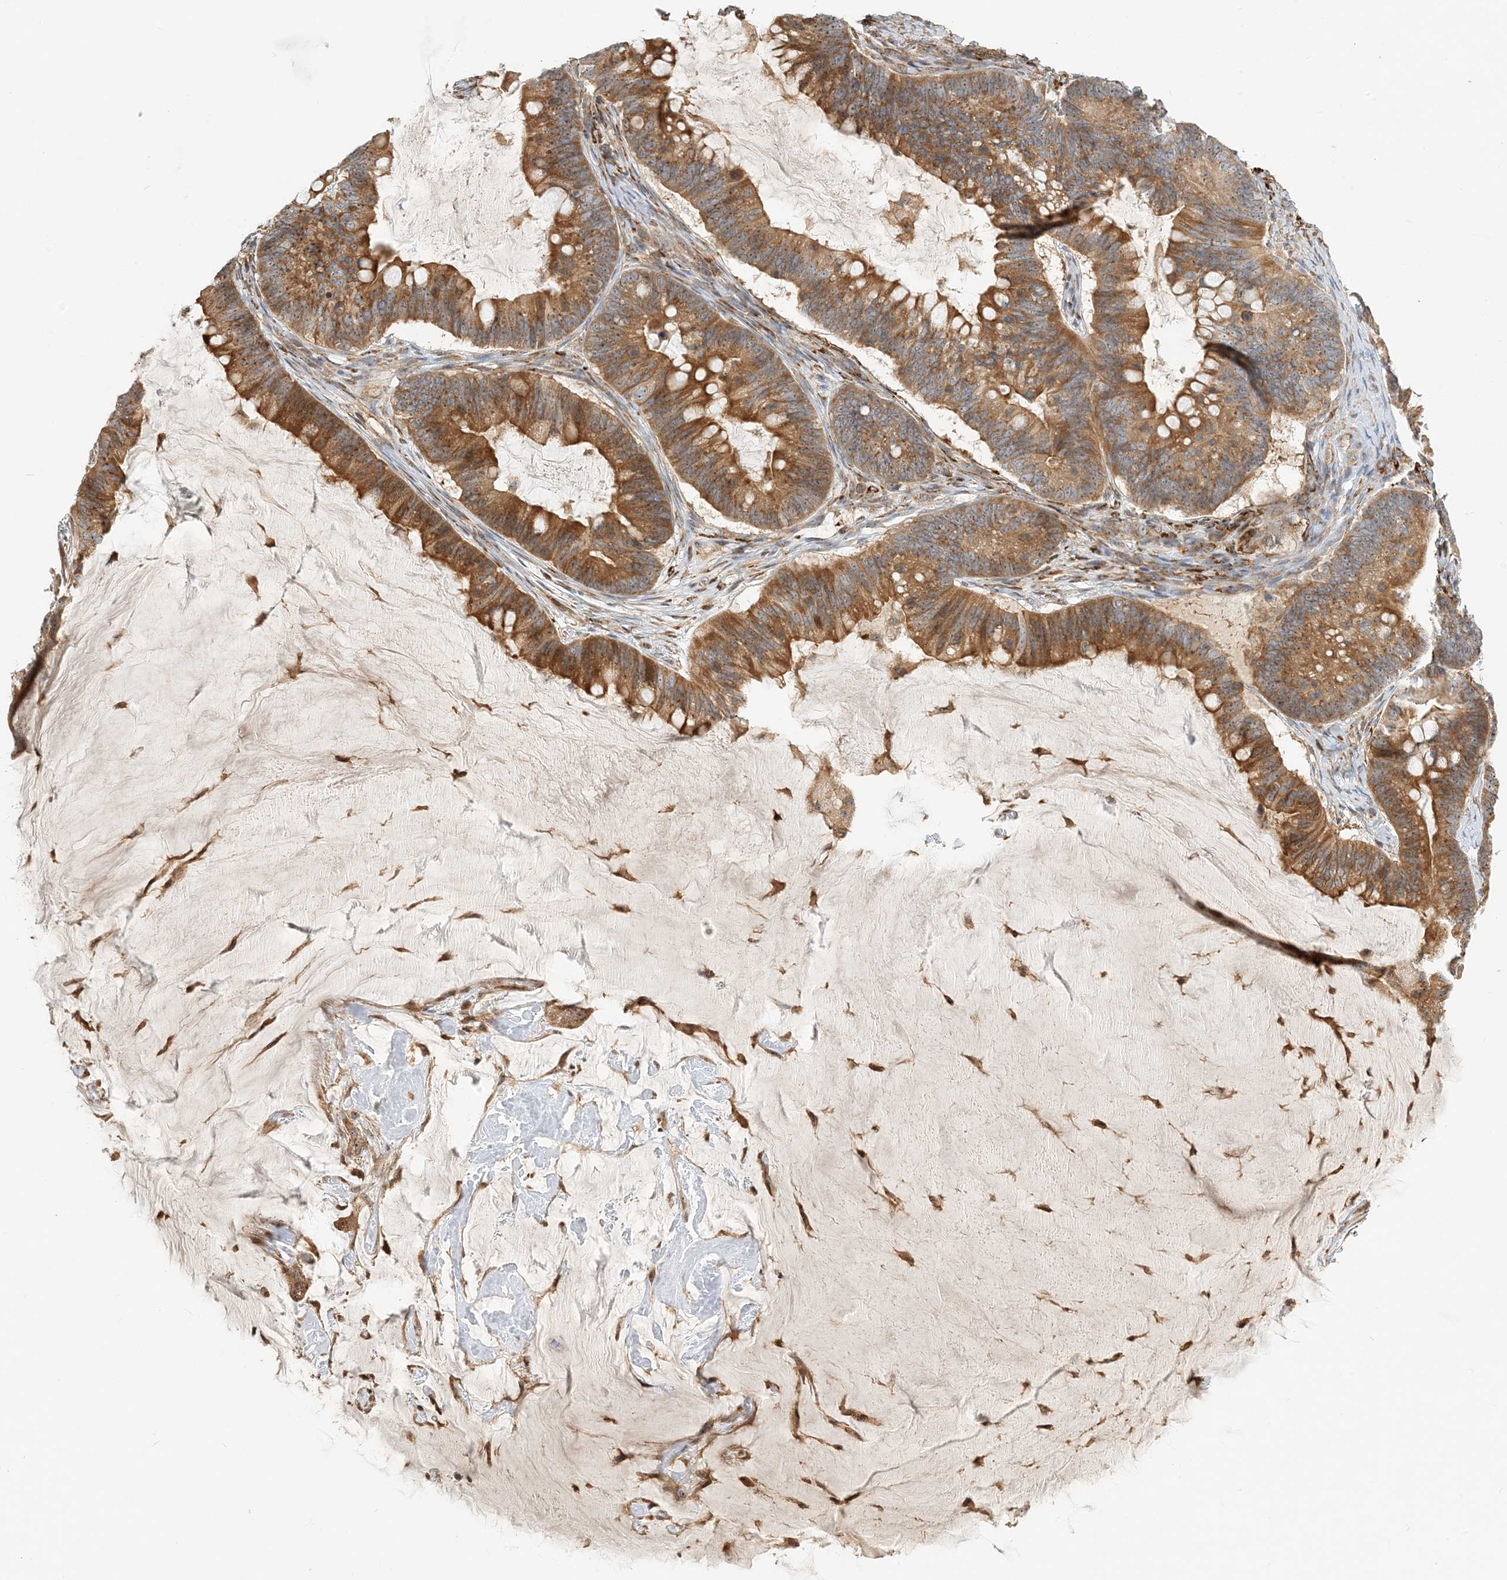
{"staining": {"intensity": "moderate", "quantity": ">75%", "location": "cytoplasmic/membranous"}, "tissue": "ovarian cancer", "cell_type": "Tumor cells", "image_type": "cancer", "snomed": [{"axis": "morphology", "description": "Cystadenocarcinoma, mucinous, NOS"}, {"axis": "topography", "description": "Ovary"}], "caption": "Ovarian mucinous cystadenocarcinoma stained for a protein (brown) exhibits moderate cytoplasmic/membranous positive positivity in approximately >75% of tumor cells.", "gene": "COLEC11", "patient": {"sex": "female", "age": 61}}